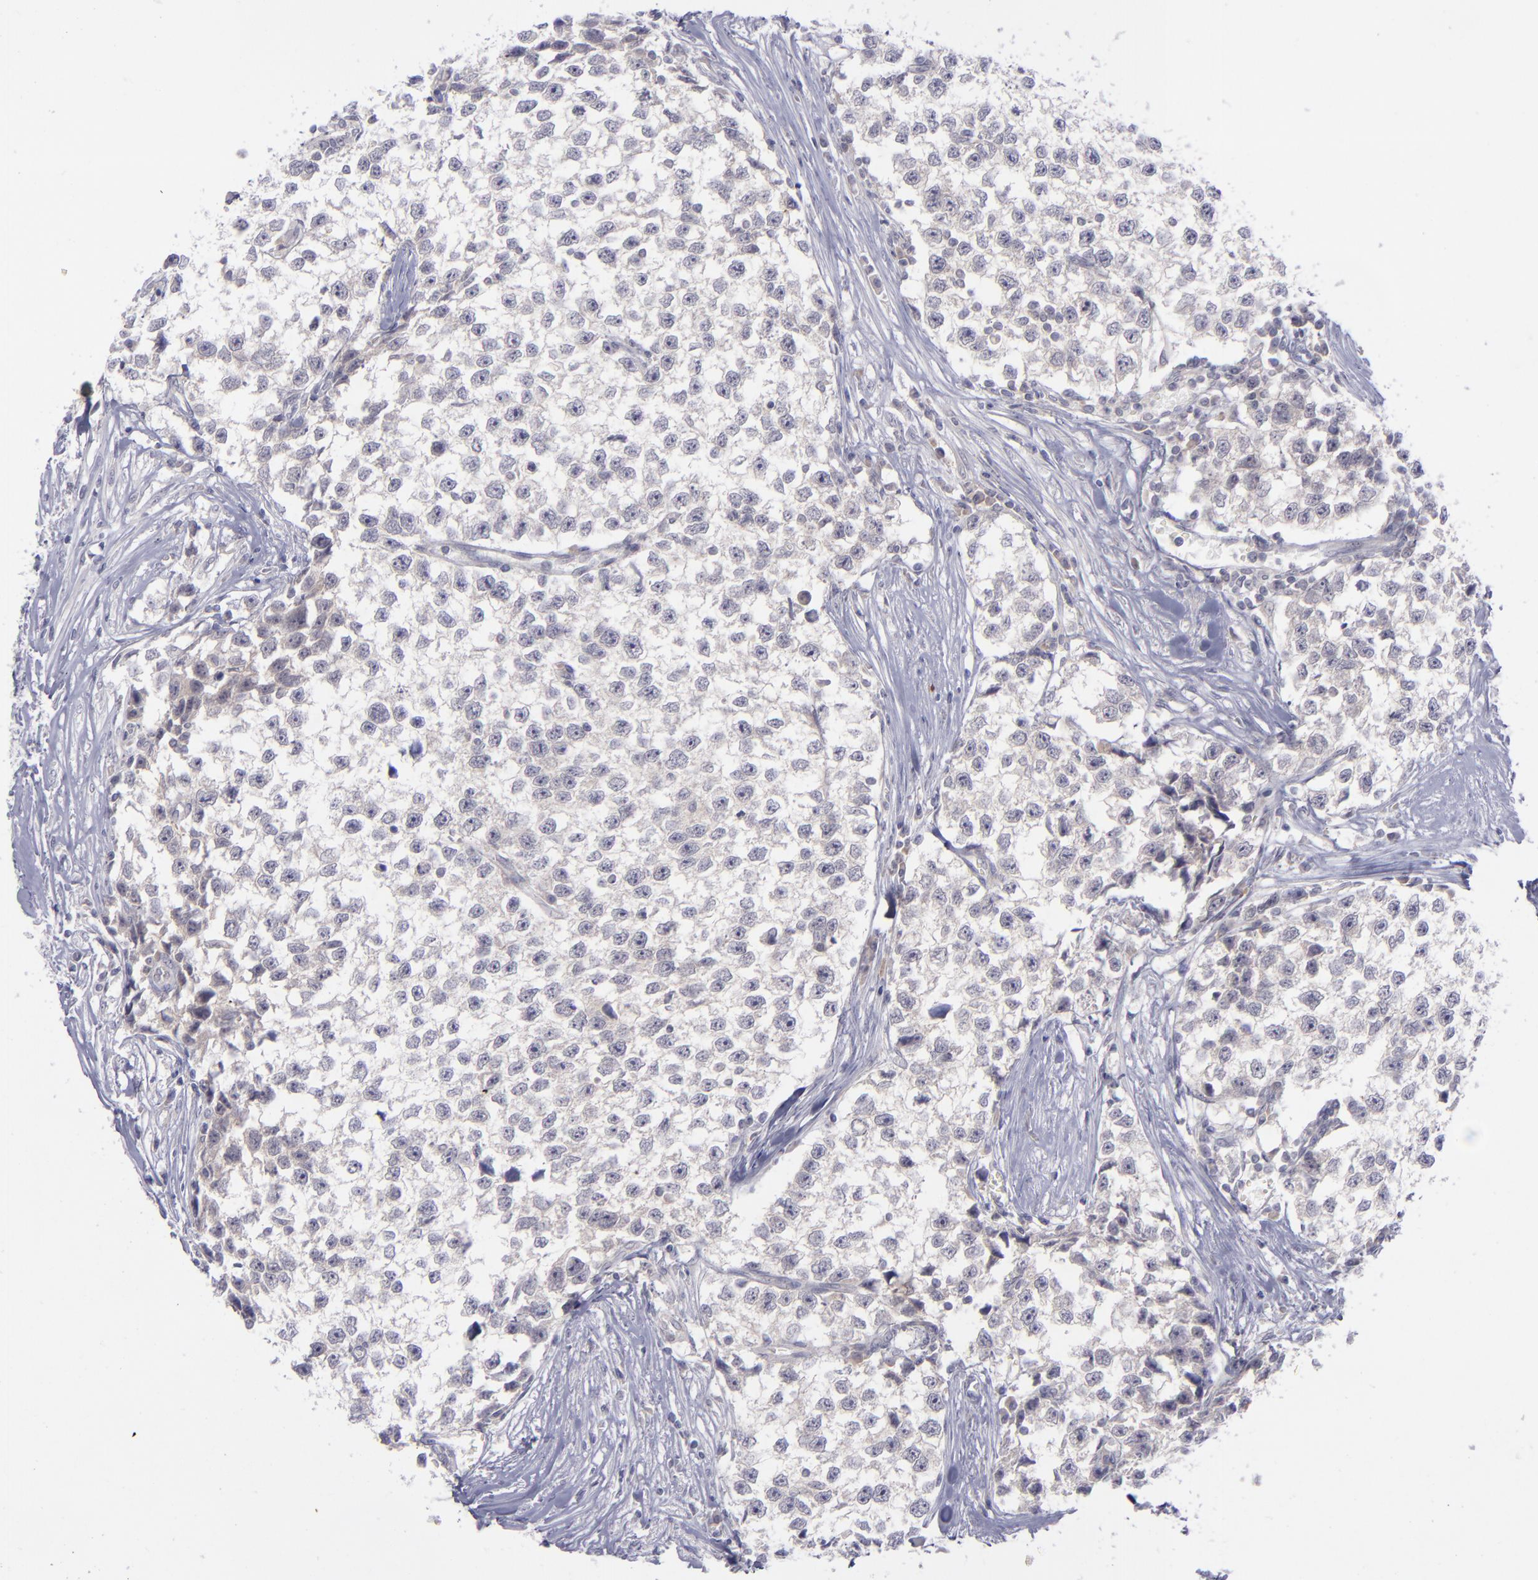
{"staining": {"intensity": "negative", "quantity": "none", "location": "none"}, "tissue": "testis cancer", "cell_type": "Tumor cells", "image_type": "cancer", "snomed": [{"axis": "morphology", "description": "Seminoma, NOS"}, {"axis": "morphology", "description": "Carcinoma, Embryonal, NOS"}, {"axis": "topography", "description": "Testis"}], "caption": "High power microscopy histopathology image of an immunohistochemistry histopathology image of testis cancer (seminoma), revealing no significant staining in tumor cells.", "gene": "EVPL", "patient": {"sex": "male", "age": 30}}